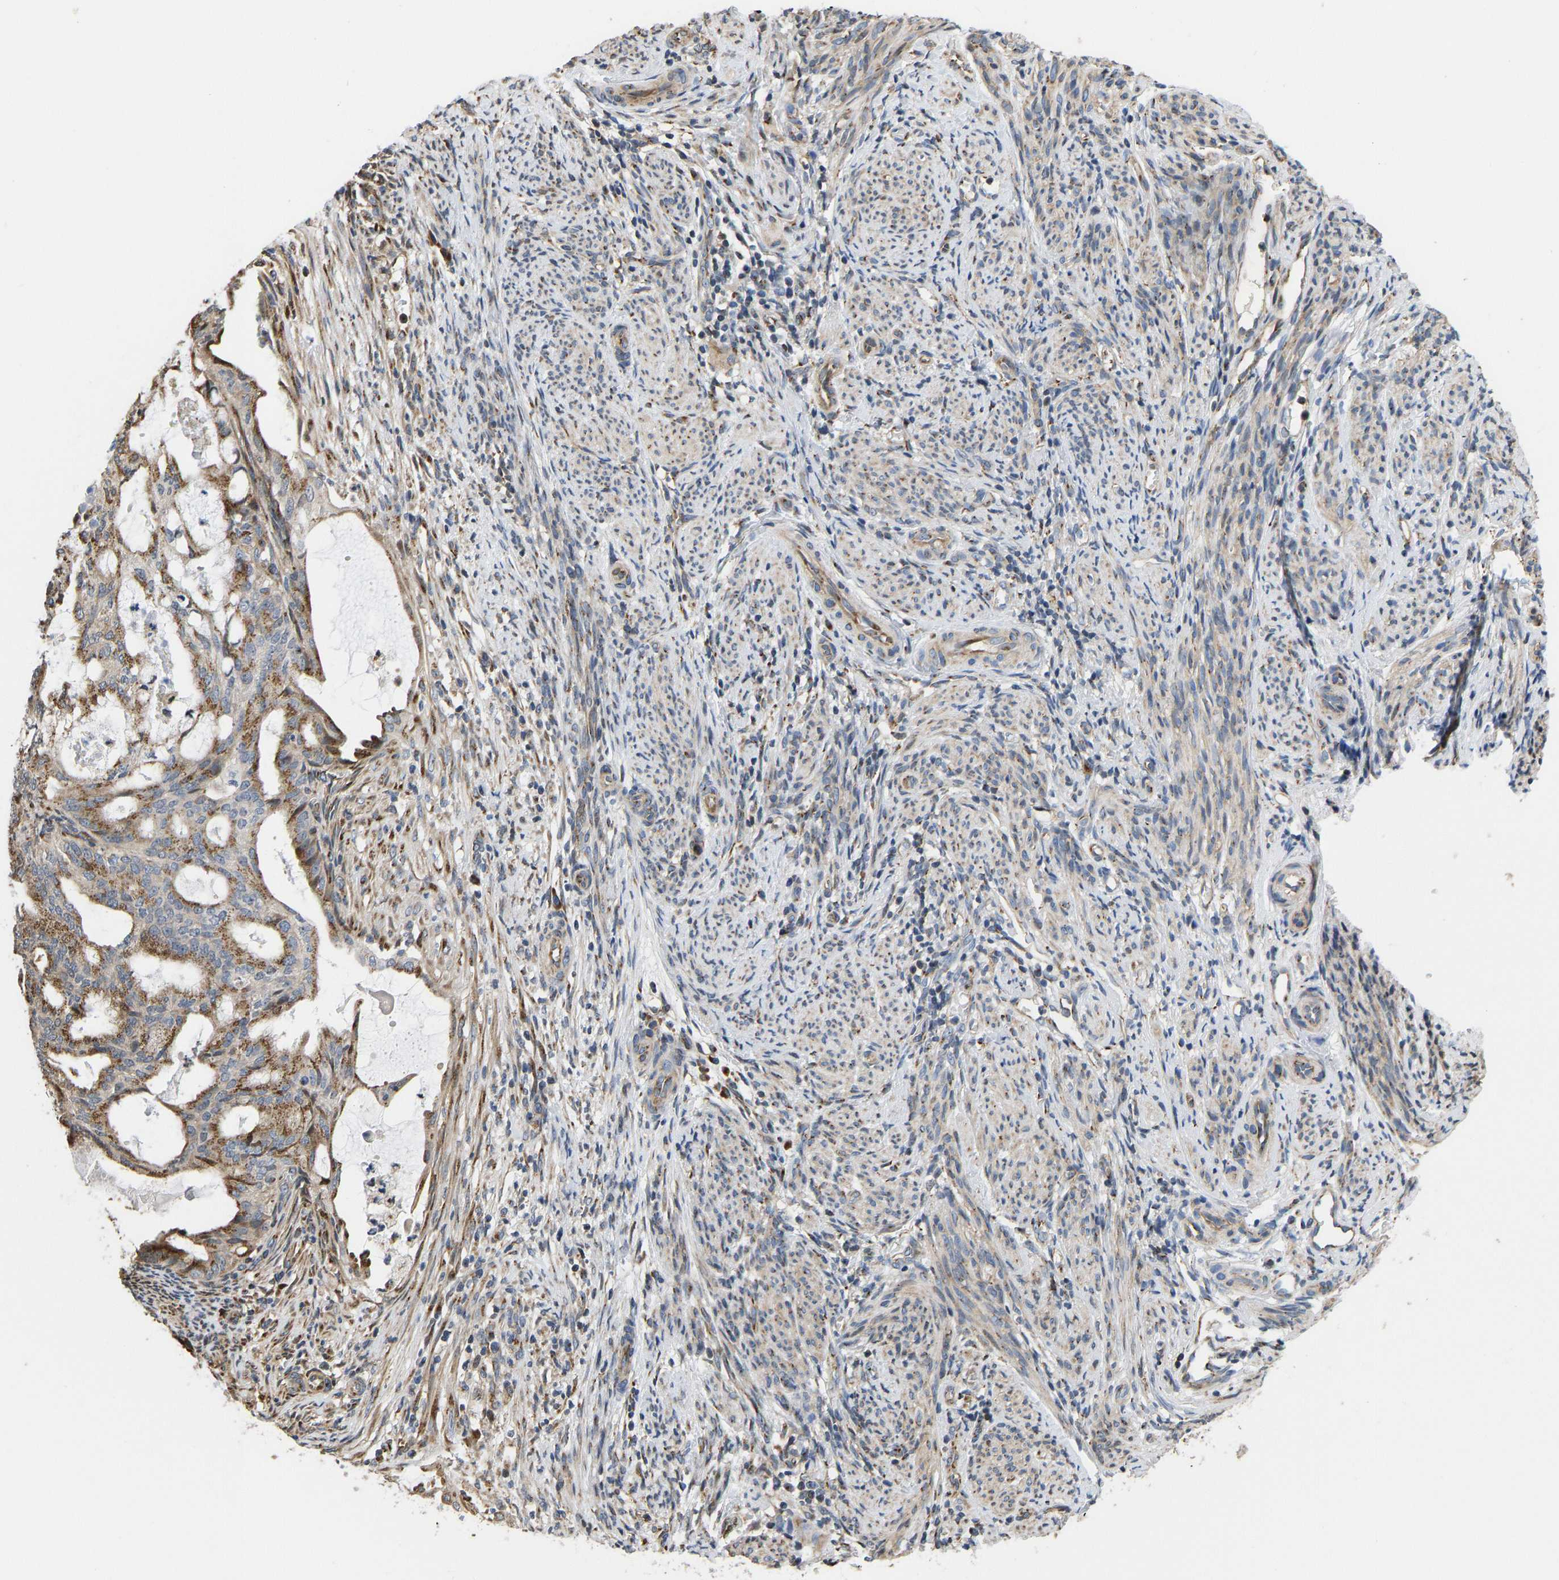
{"staining": {"intensity": "moderate", "quantity": ">75%", "location": "cytoplasmic/membranous"}, "tissue": "endometrial cancer", "cell_type": "Tumor cells", "image_type": "cancer", "snomed": [{"axis": "morphology", "description": "Adenocarcinoma, NOS"}, {"axis": "topography", "description": "Endometrium"}], "caption": "Protein expression analysis of endometrial cancer demonstrates moderate cytoplasmic/membranous expression in approximately >75% of tumor cells. (DAB = brown stain, brightfield microscopy at high magnification).", "gene": "YIPF4", "patient": {"sex": "female", "age": 58}}